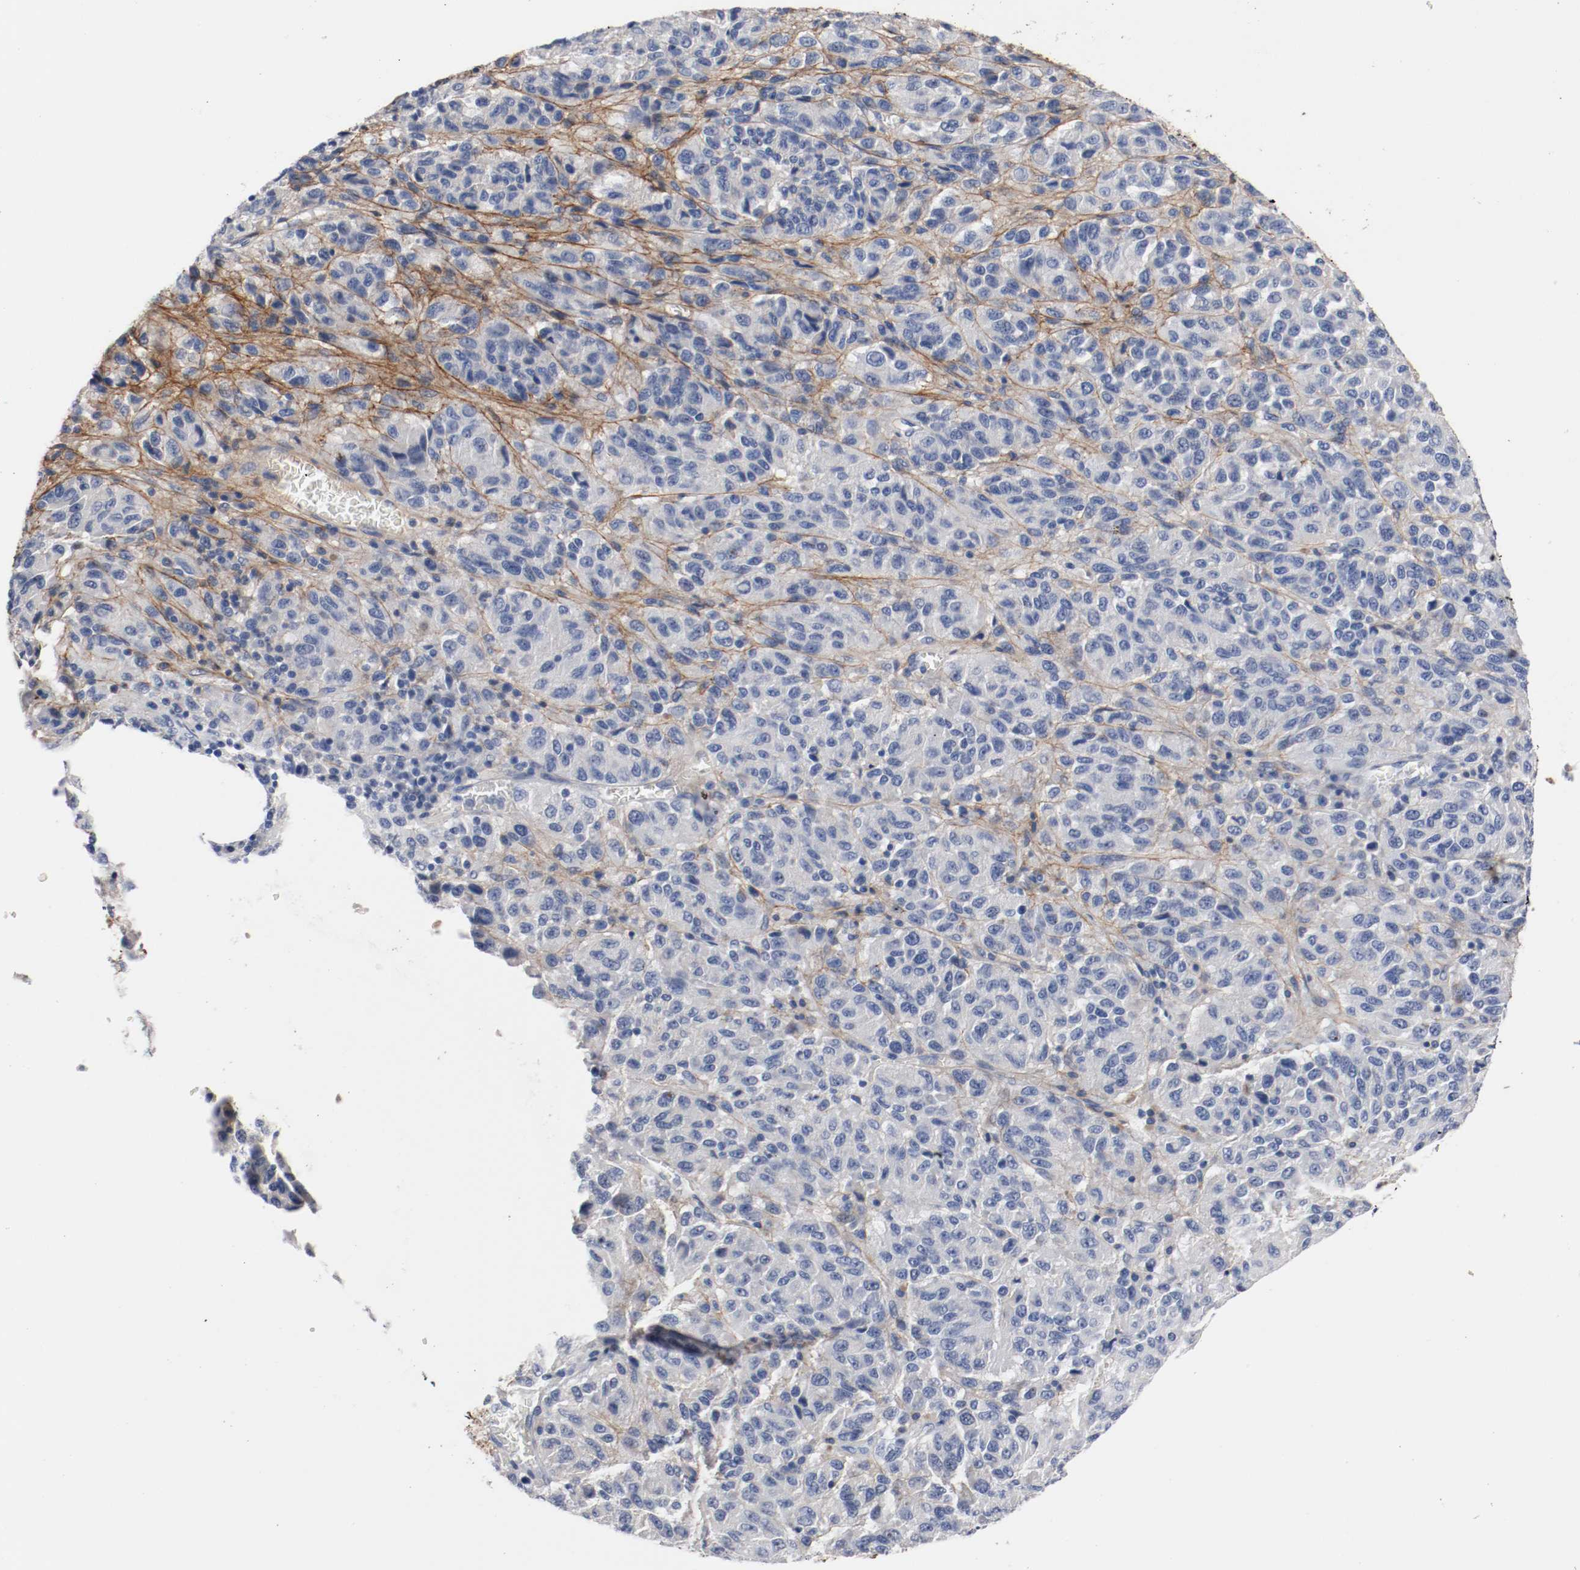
{"staining": {"intensity": "negative", "quantity": "none", "location": "none"}, "tissue": "melanoma", "cell_type": "Tumor cells", "image_type": "cancer", "snomed": [{"axis": "morphology", "description": "Malignant melanoma, Metastatic site"}, {"axis": "topography", "description": "Lung"}], "caption": "The histopathology image exhibits no staining of tumor cells in melanoma. (IHC, brightfield microscopy, high magnification).", "gene": "TNC", "patient": {"sex": "male", "age": 64}}